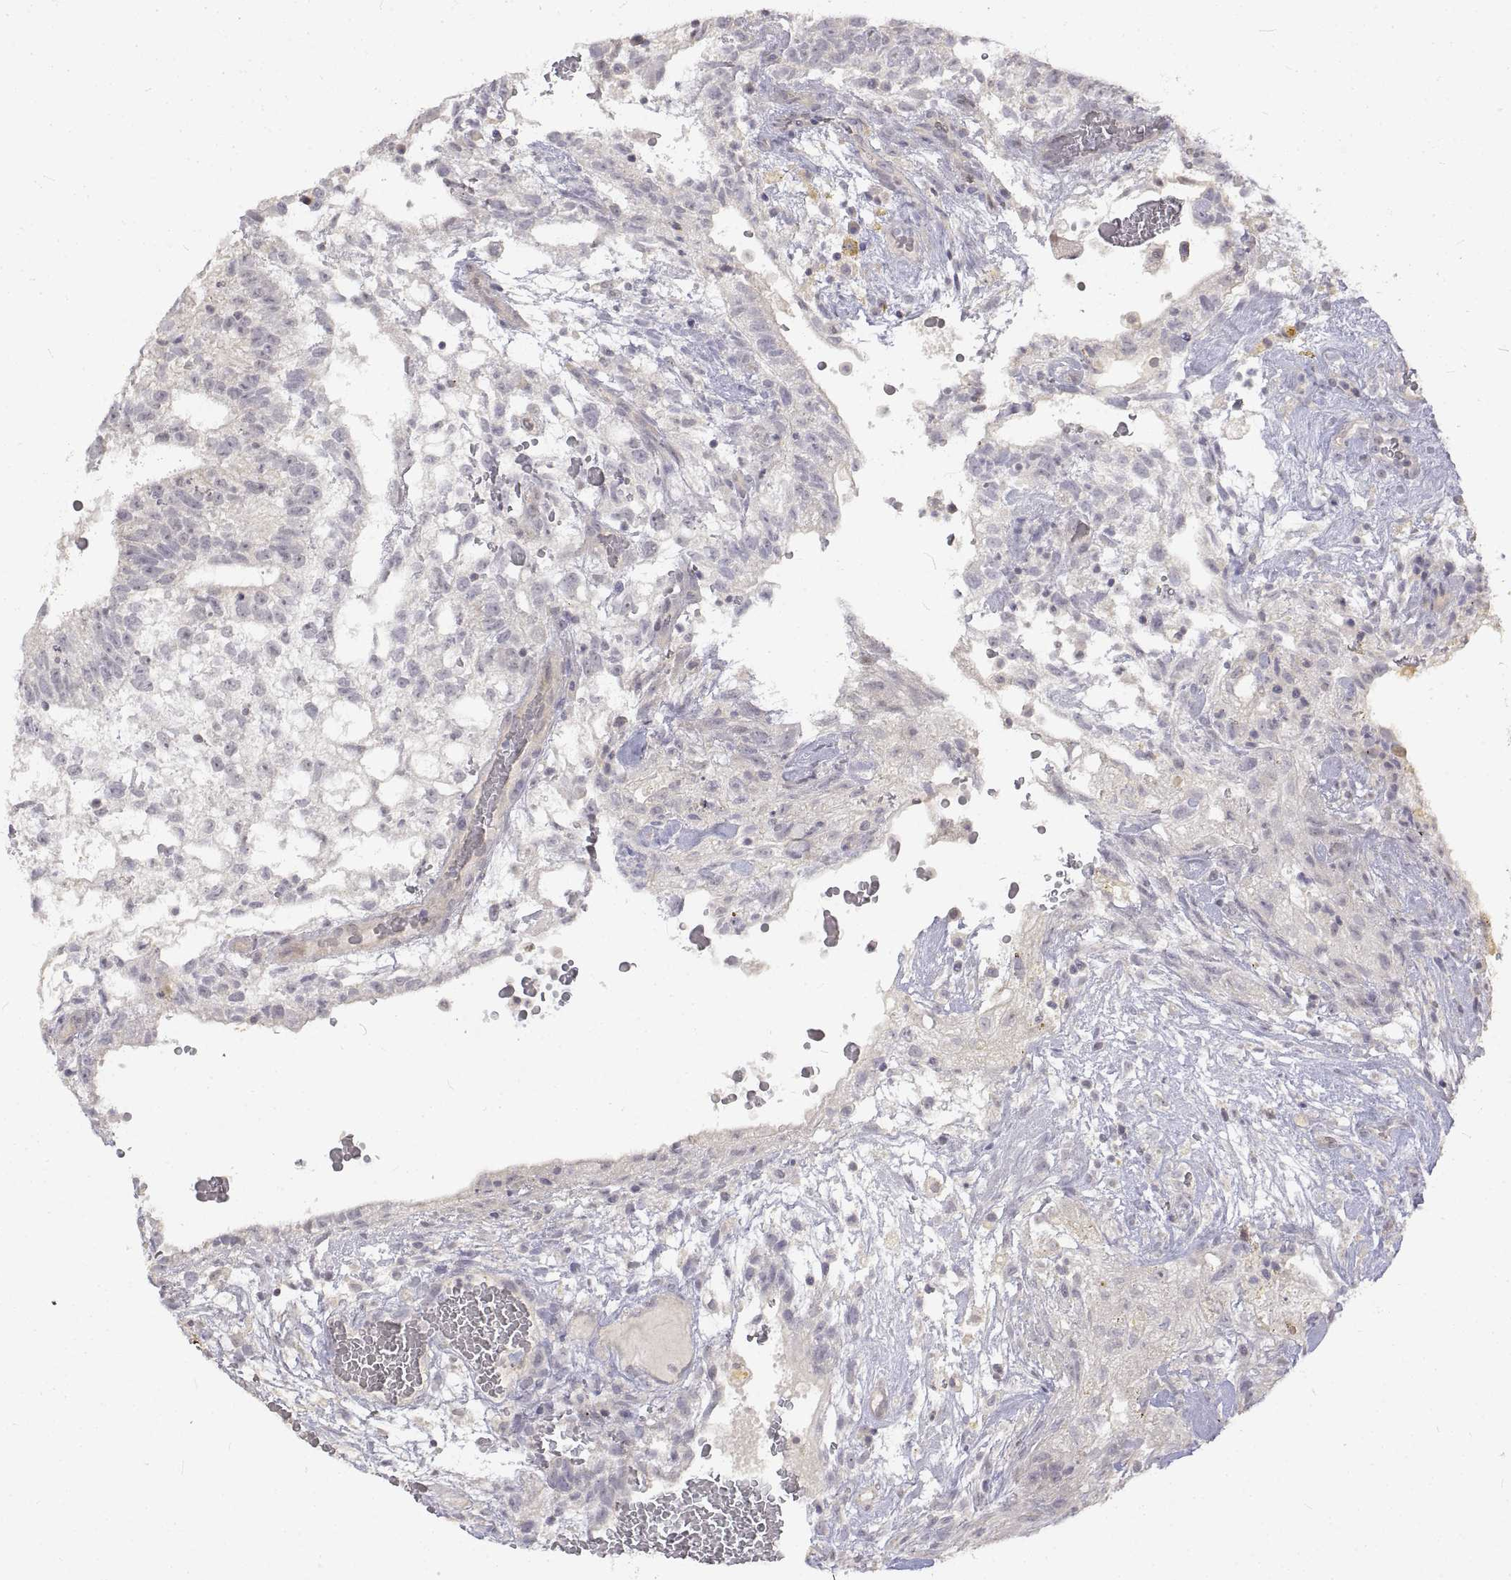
{"staining": {"intensity": "negative", "quantity": "none", "location": "none"}, "tissue": "testis cancer", "cell_type": "Tumor cells", "image_type": "cancer", "snomed": [{"axis": "morphology", "description": "Normal tissue, NOS"}, {"axis": "morphology", "description": "Carcinoma, Embryonal, NOS"}, {"axis": "topography", "description": "Testis"}], "caption": "Tumor cells show no significant protein expression in testis cancer. (Stains: DAB (3,3'-diaminobenzidine) IHC with hematoxylin counter stain, Microscopy: brightfield microscopy at high magnification).", "gene": "ANO2", "patient": {"sex": "male", "age": 32}}